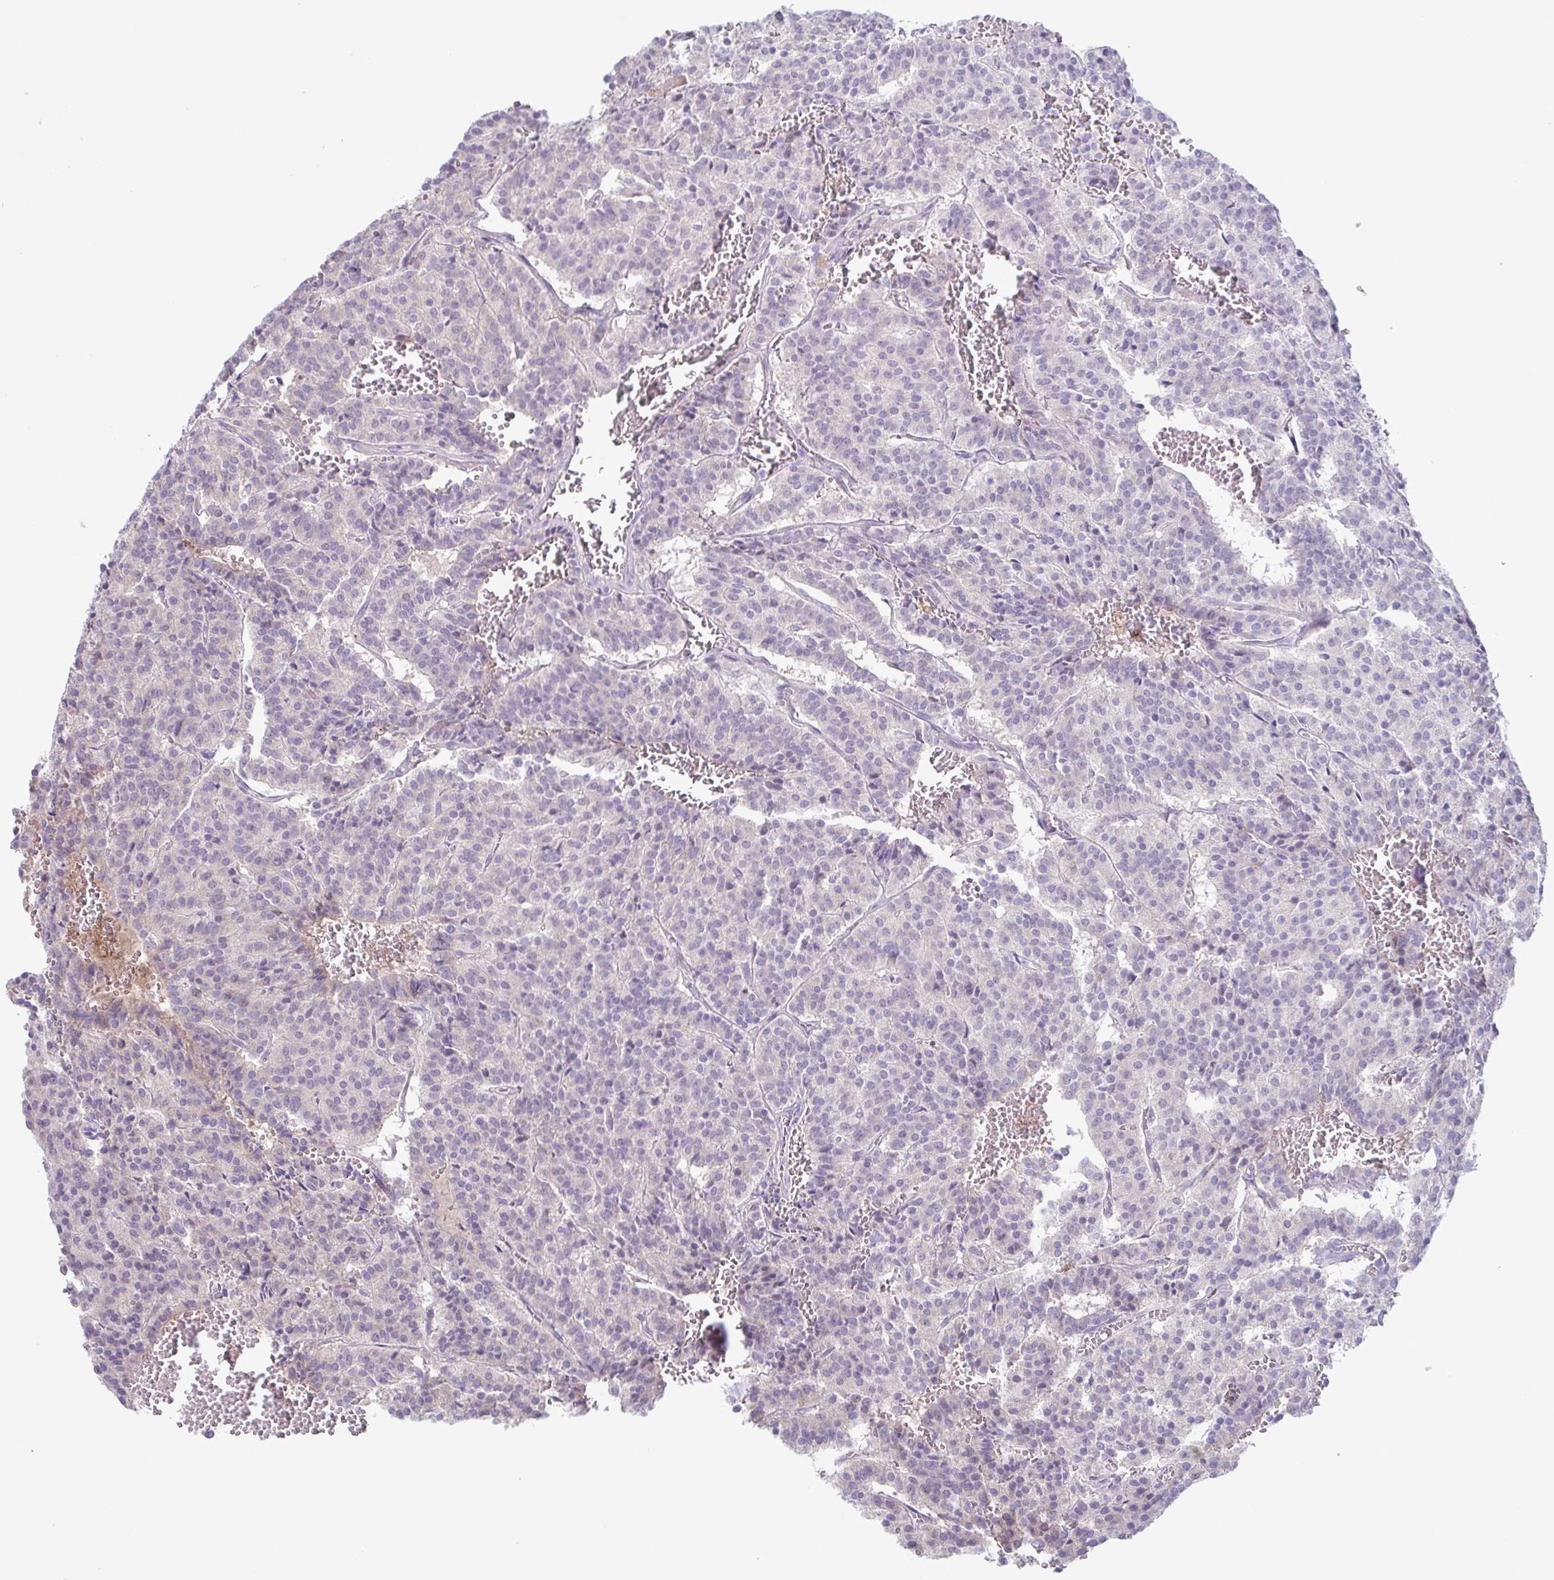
{"staining": {"intensity": "negative", "quantity": "none", "location": "none"}, "tissue": "carcinoid", "cell_type": "Tumor cells", "image_type": "cancer", "snomed": [{"axis": "morphology", "description": "Carcinoid, malignant, NOS"}, {"axis": "topography", "description": "Lung"}], "caption": "This is an immunohistochemistry (IHC) photomicrograph of carcinoid. There is no expression in tumor cells.", "gene": "F13B", "patient": {"sex": "male", "age": 70}}